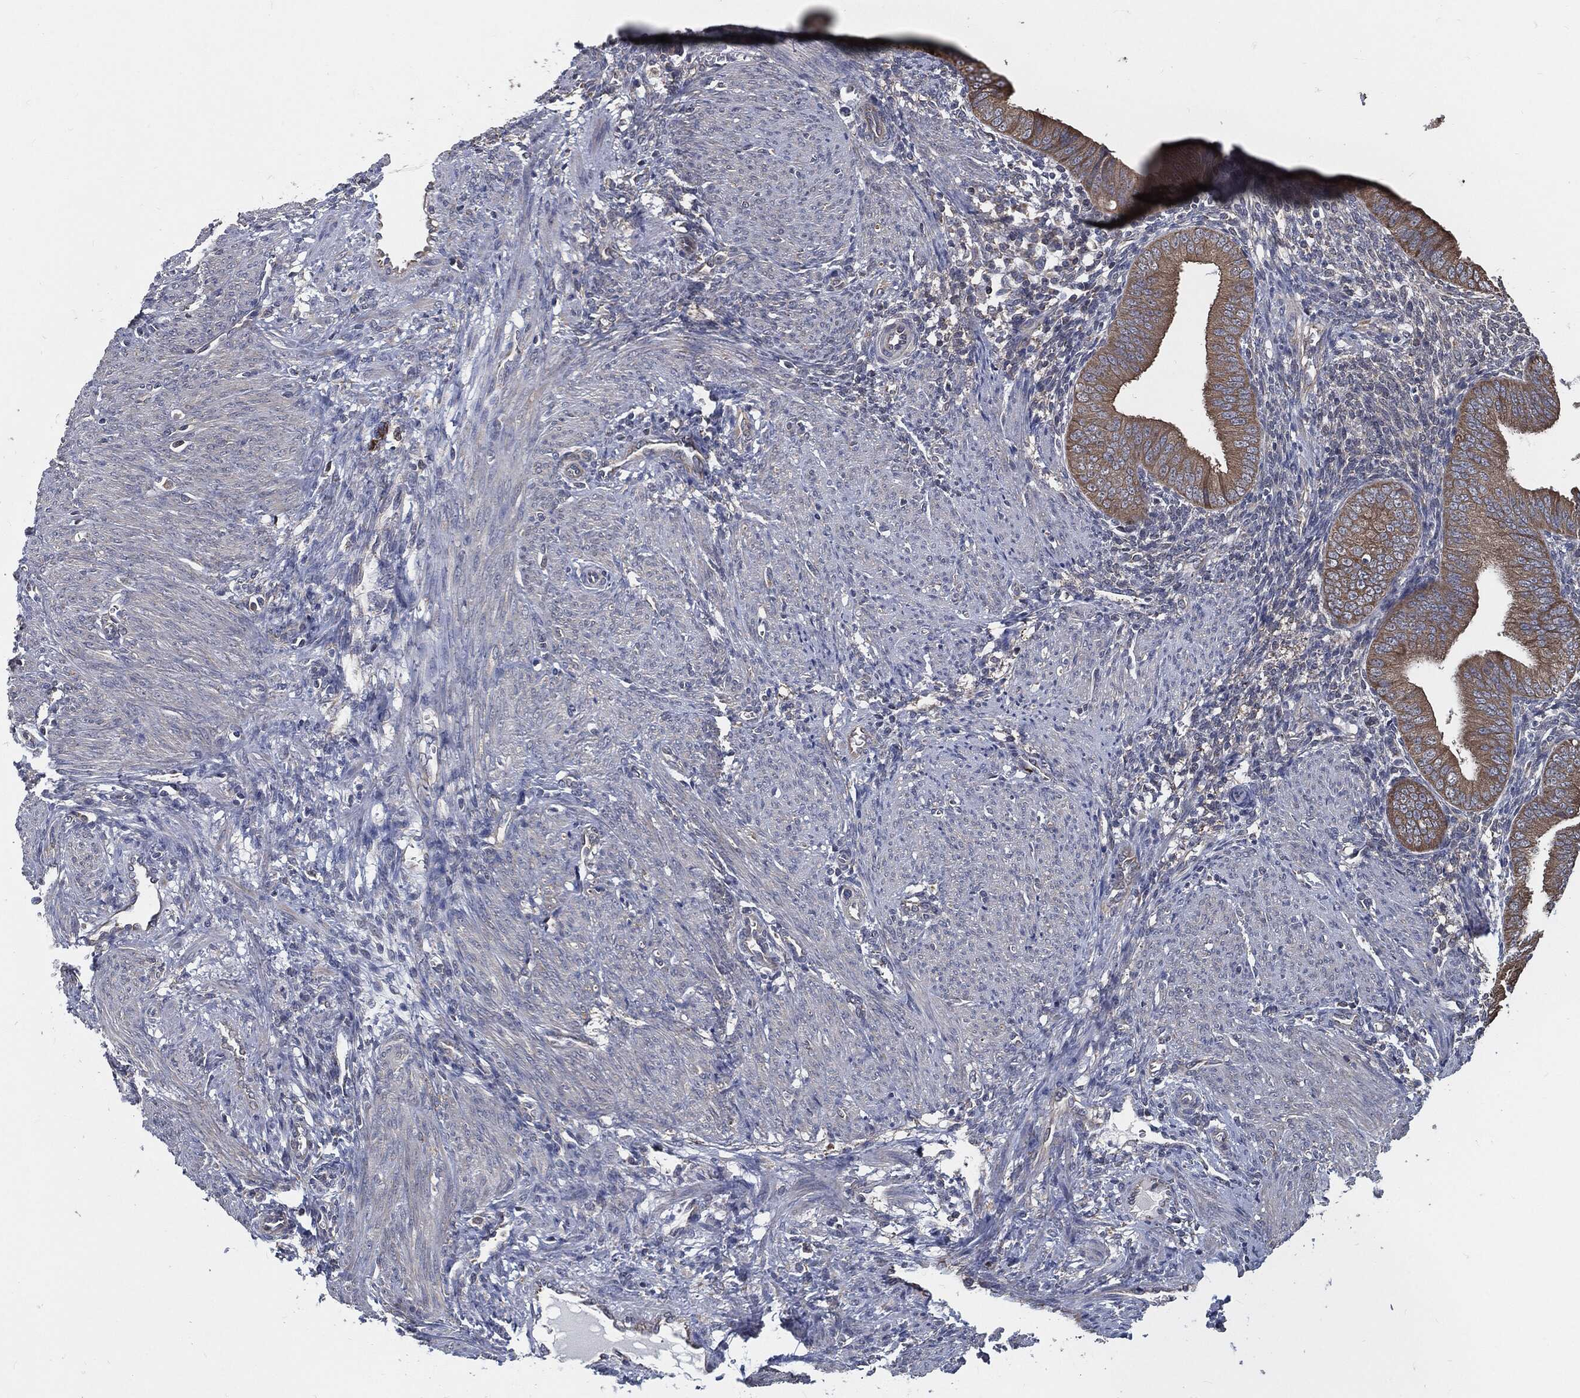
{"staining": {"intensity": "negative", "quantity": "none", "location": "none"}, "tissue": "endometrium", "cell_type": "Cells in endometrial stroma", "image_type": "normal", "snomed": [{"axis": "morphology", "description": "Normal tissue, NOS"}, {"axis": "topography", "description": "Endometrium"}], "caption": "DAB (3,3'-diaminobenzidine) immunohistochemical staining of normal human endometrium exhibits no significant expression in cells in endometrial stroma.", "gene": "PRDX4", "patient": {"sex": "female", "age": 39}}